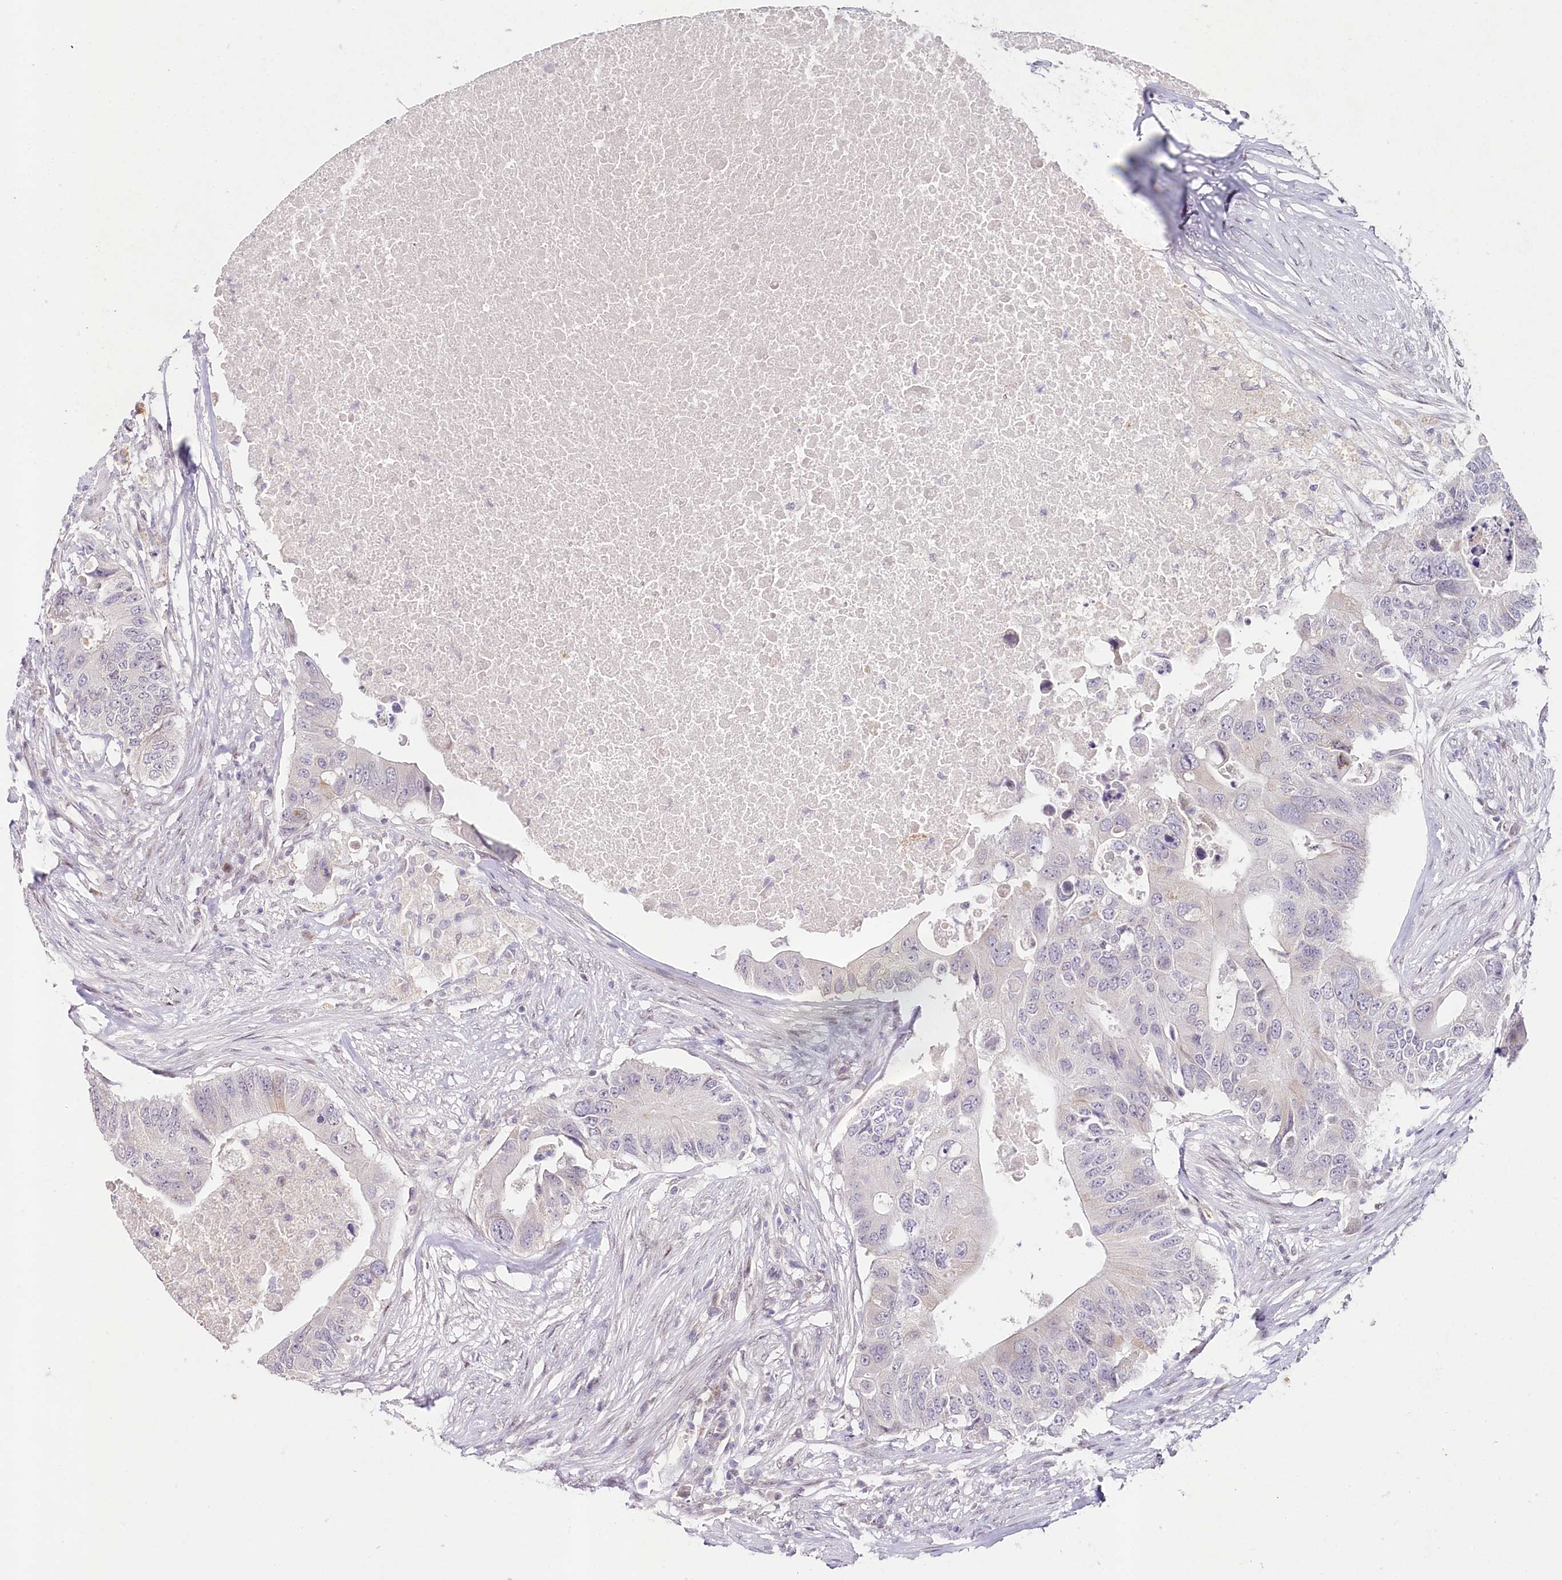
{"staining": {"intensity": "negative", "quantity": "none", "location": "none"}, "tissue": "colorectal cancer", "cell_type": "Tumor cells", "image_type": "cancer", "snomed": [{"axis": "morphology", "description": "Adenocarcinoma, NOS"}, {"axis": "topography", "description": "Colon"}], "caption": "High power microscopy micrograph of an IHC photomicrograph of colorectal adenocarcinoma, revealing no significant positivity in tumor cells.", "gene": "HPD", "patient": {"sex": "male", "age": 71}}